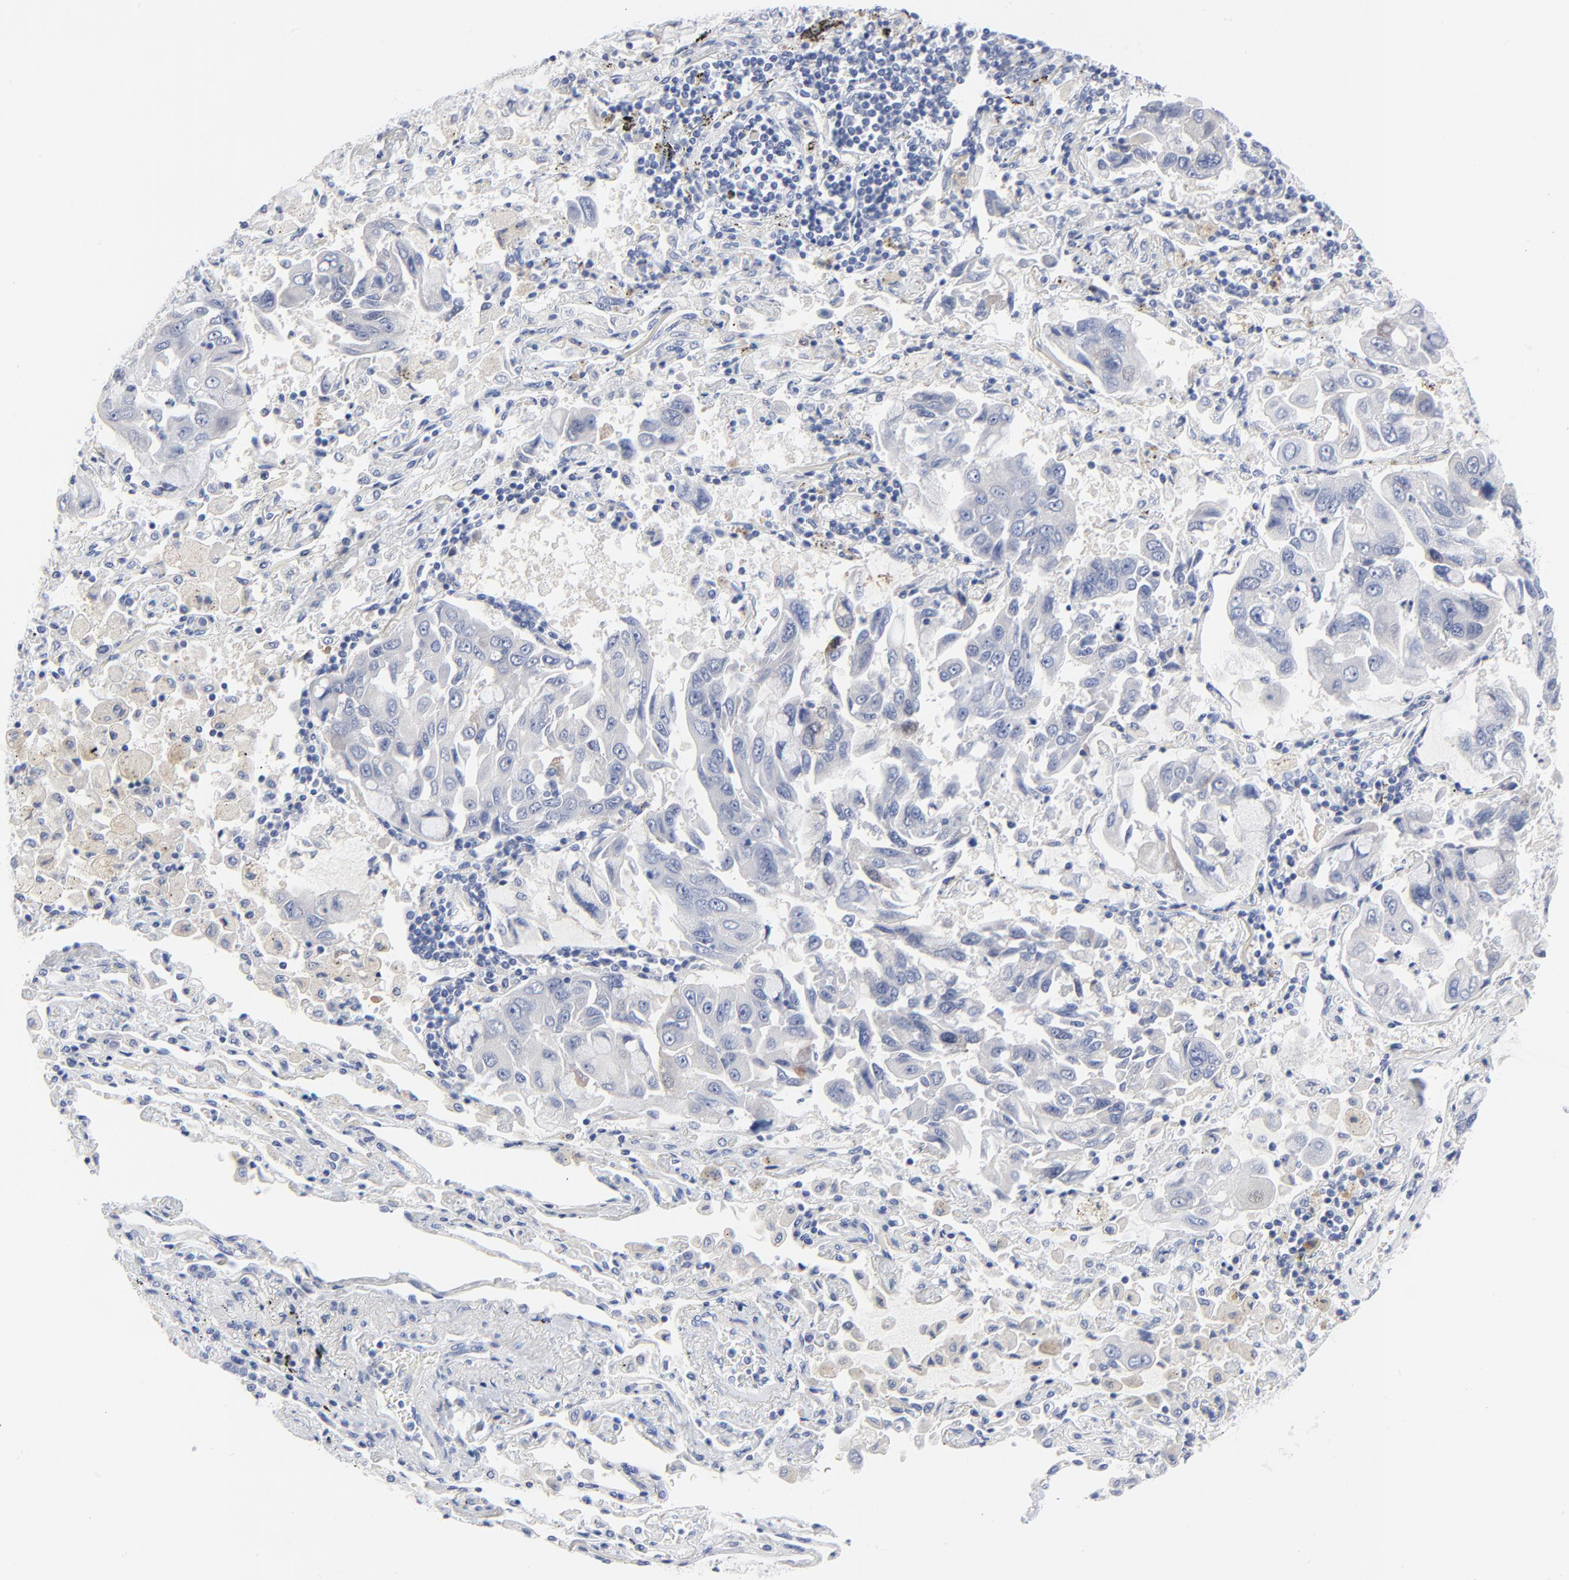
{"staining": {"intensity": "moderate", "quantity": "<25%", "location": "cytoplasmic/membranous,nuclear"}, "tissue": "lung cancer", "cell_type": "Tumor cells", "image_type": "cancer", "snomed": [{"axis": "morphology", "description": "Adenocarcinoma, NOS"}, {"axis": "topography", "description": "Lung"}], "caption": "There is low levels of moderate cytoplasmic/membranous and nuclear positivity in tumor cells of lung cancer (adenocarcinoma), as demonstrated by immunohistochemical staining (brown color).", "gene": "CDK1", "patient": {"sex": "male", "age": 64}}